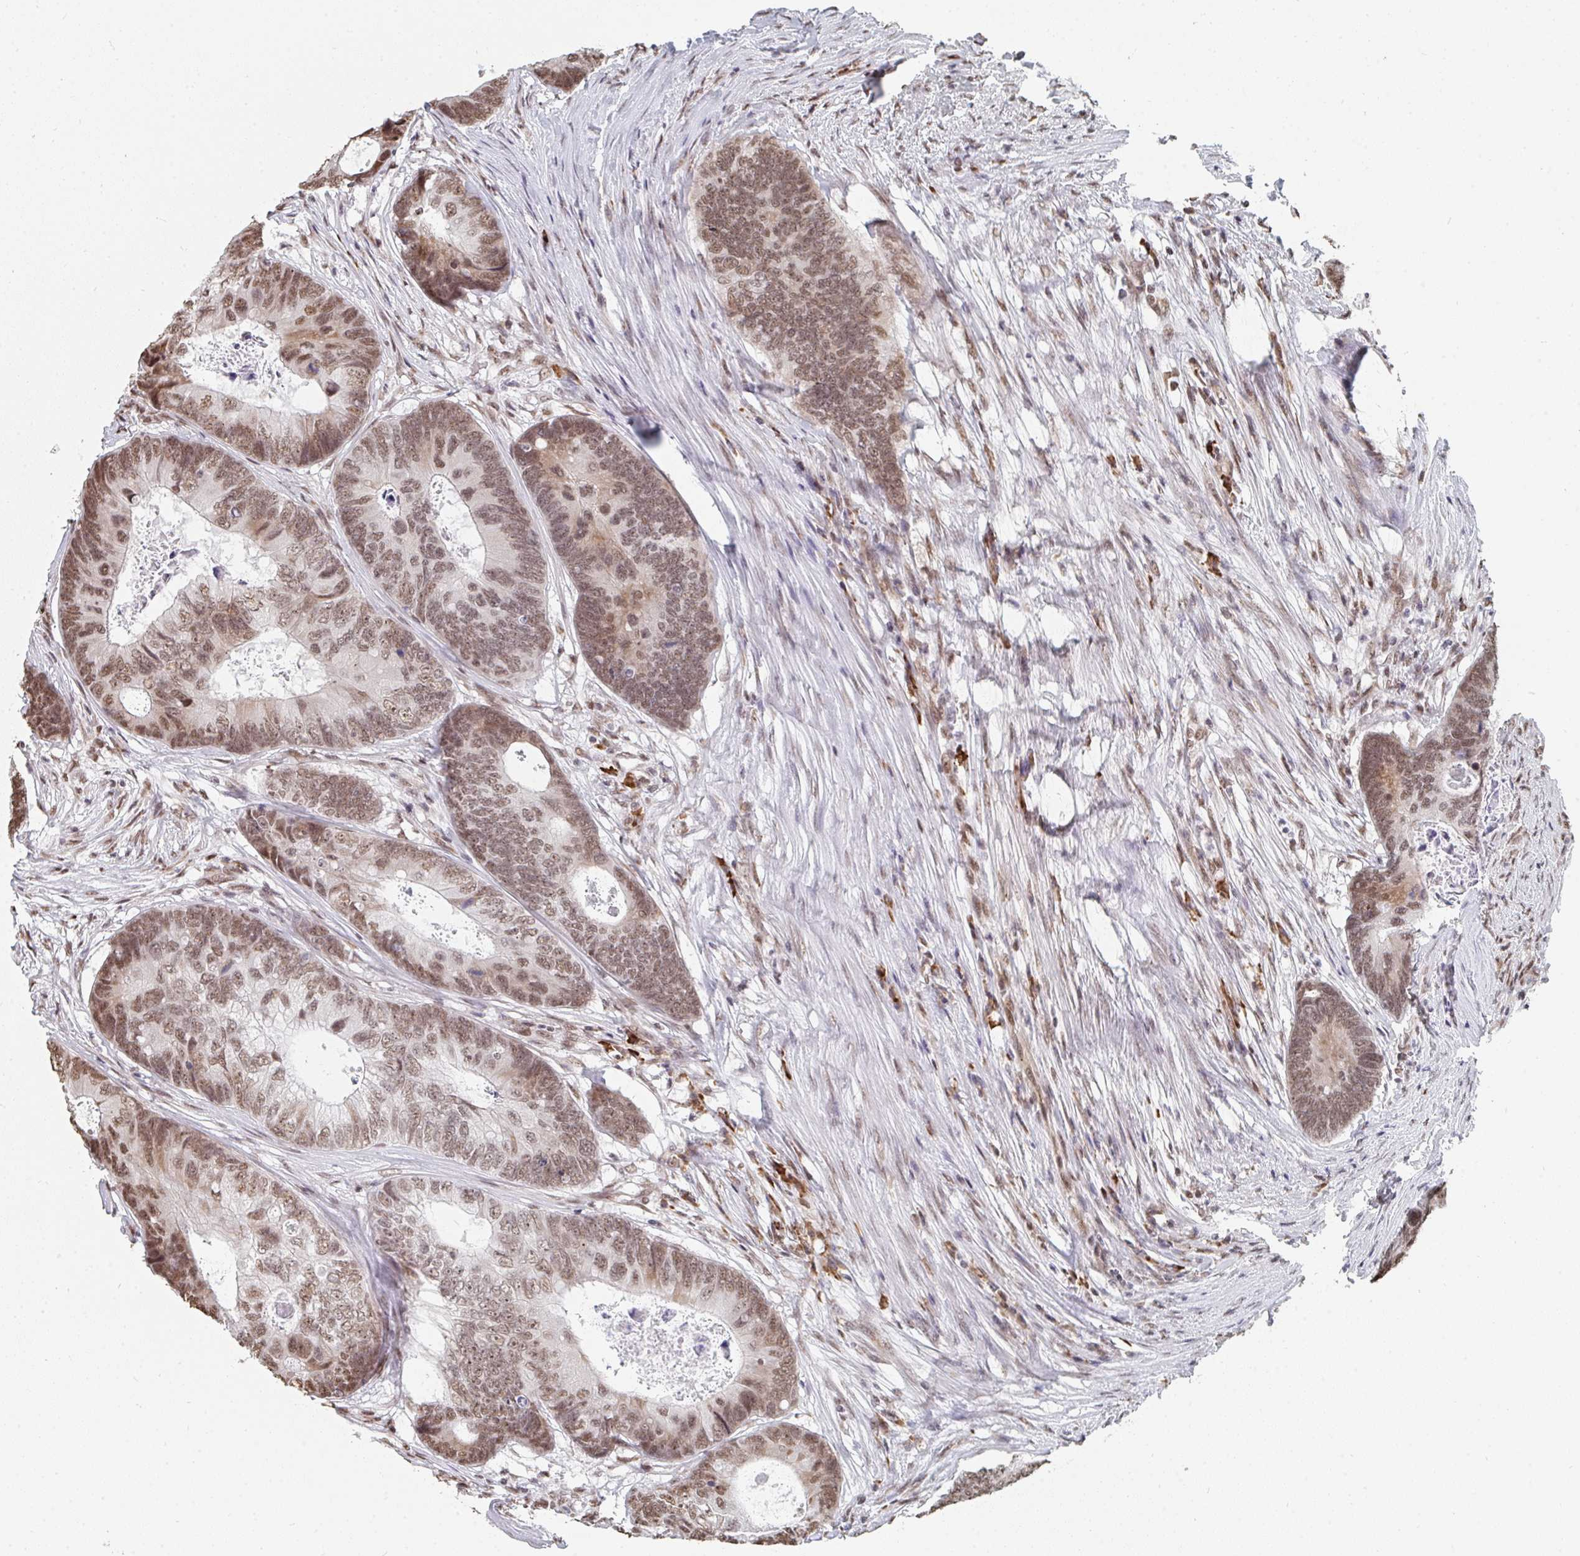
{"staining": {"intensity": "moderate", "quantity": ">75%", "location": "nuclear"}, "tissue": "colorectal cancer", "cell_type": "Tumor cells", "image_type": "cancer", "snomed": [{"axis": "morphology", "description": "Adenocarcinoma, NOS"}, {"axis": "topography", "description": "Colon"}], "caption": "Human adenocarcinoma (colorectal) stained with a protein marker reveals moderate staining in tumor cells.", "gene": "MBNL1", "patient": {"sex": "female", "age": 67}}